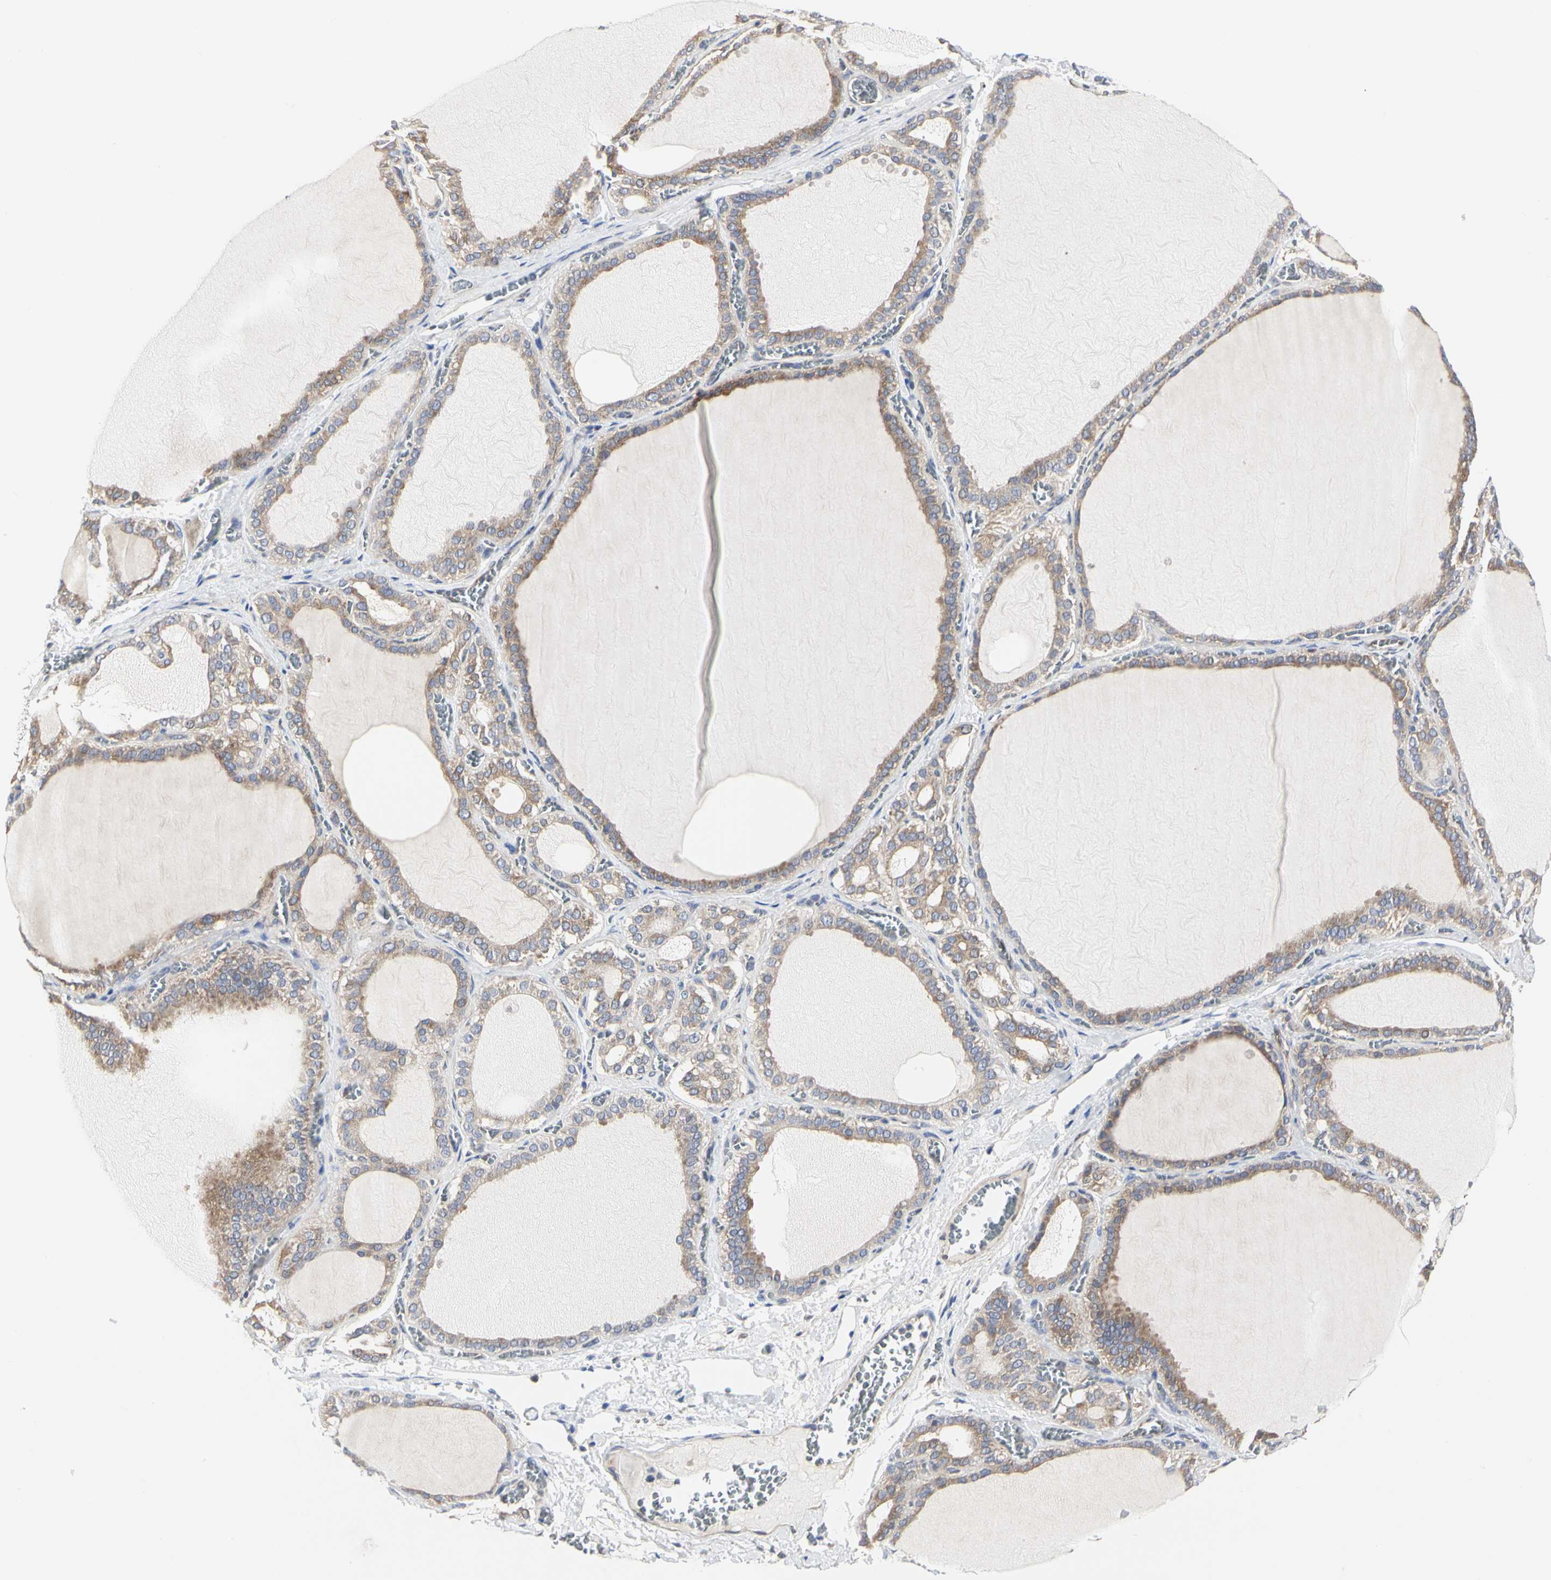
{"staining": {"intensity": "weak", "quantity": ">75%", "location": "cytoplasmic/membranous"}, "tissue": "thyroid gland", "cell_type": "Glandular cells", "image_type": "normal", "snomed": [{"axis": "morphology", "description": "Normal tissue, NOS"}, {"axis": "topography", "description": "Thyroid gland"}], "caption": "Immunohistochemical staining of unremarkable human thyroid gland reveals low levels of weak cytoplasmic/membranous expression in about >75% of glandular cells. Immunohistochemistry stains the protein of interest in brown and the nuclei are stained blue.", "gene": "C3orf52", "patient": {"sex": "female", "age": 55}}